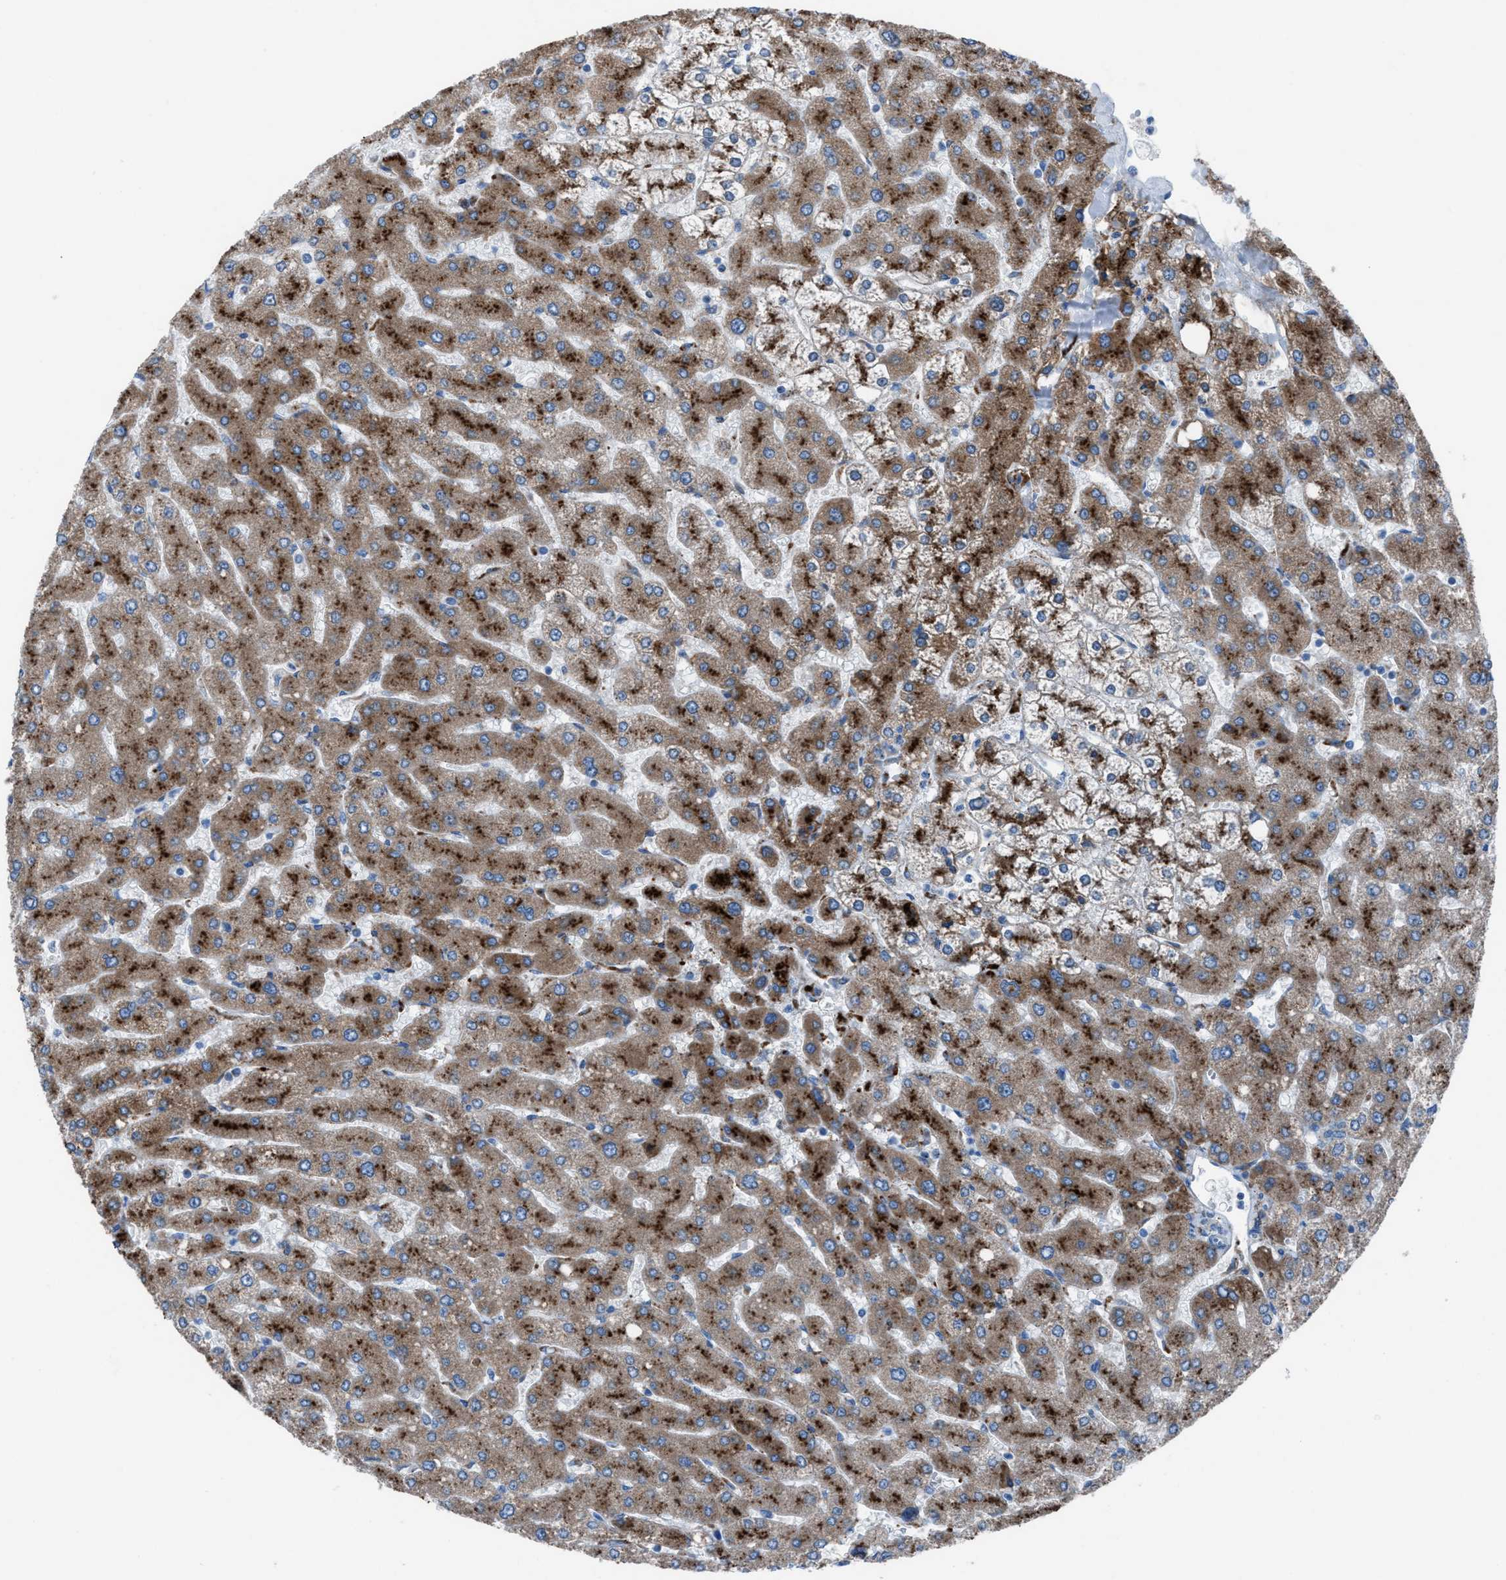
{"staining": {"intensity": "negative", "quantity": "none", "location": "none"}, "tissue": "liver", "cell_type": "Cholangiocytes", "image_type": "normal", "snomed": [{"axis": "morphology", "description": "Normal tissue, NOS"}, {"axis": "topography", "description": "Liver"}], "caption": "Immunohistochemical staining of benign liver exhibits no significant staining in cholangiocytes.", "gene": "CD1B", "patient": {"sex": "male", "age": 55}}